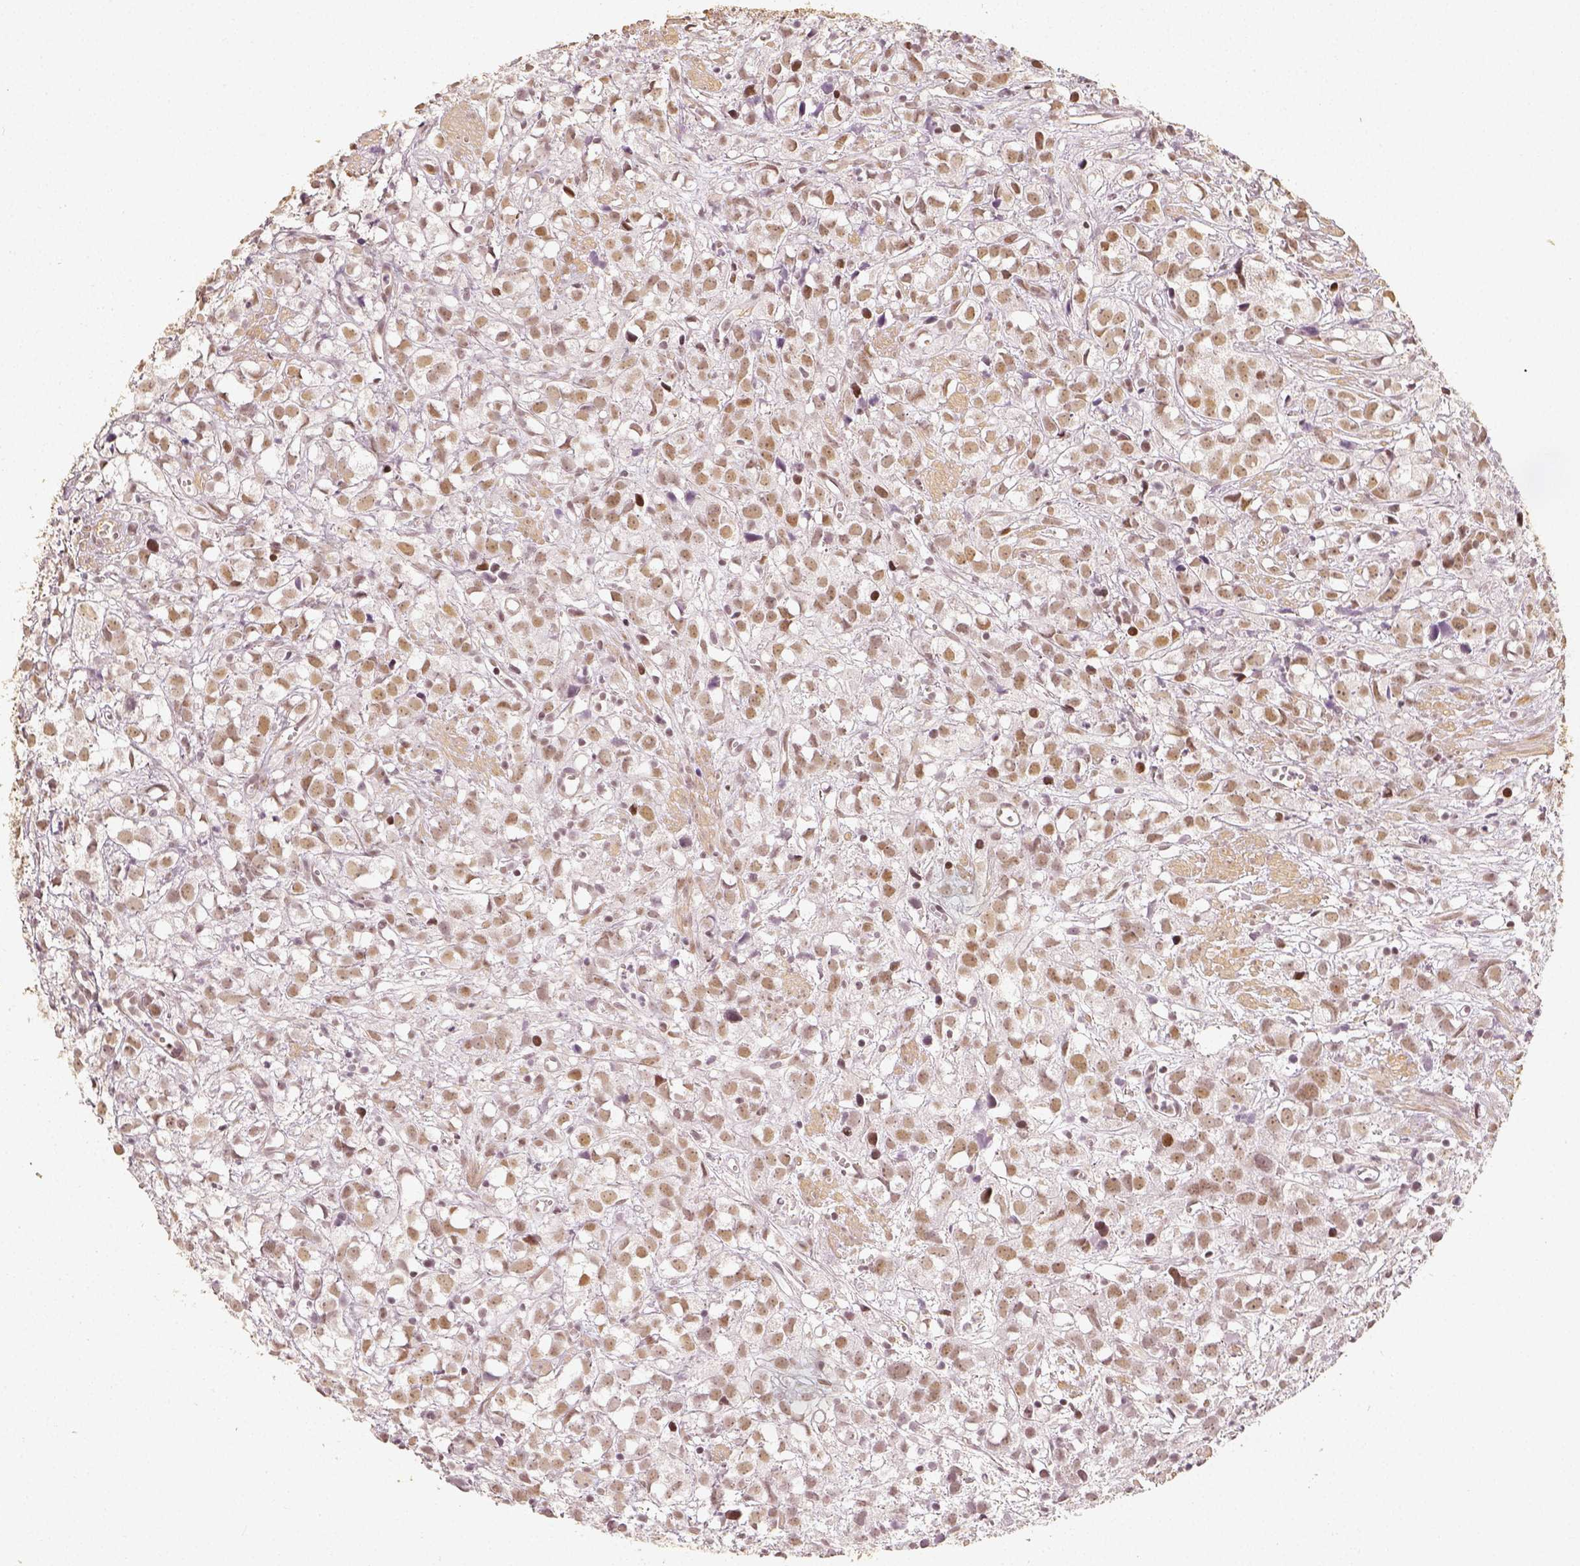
{"staining": {"intensity": "moderate", "quantity": ">75%", "location": "nuclear"}, "tissue": "prostate cancer", "cell_type": "Tumor cells", "image_type": "cancer", "snomed": [{"axis": "morphology", "description": "Adenocarcinoma, High grade"}, {"axis": "topography", "description": "Prostate"}], "caption": "The micrograph displays immunohistochemical staining of prostate high-grade adenocarcinoma. There is moderate nuclear expression is identified in approximately >75% of tumor cells.", "gene": "HDAC1", "patient": {"sex": "male", "age": 68}}